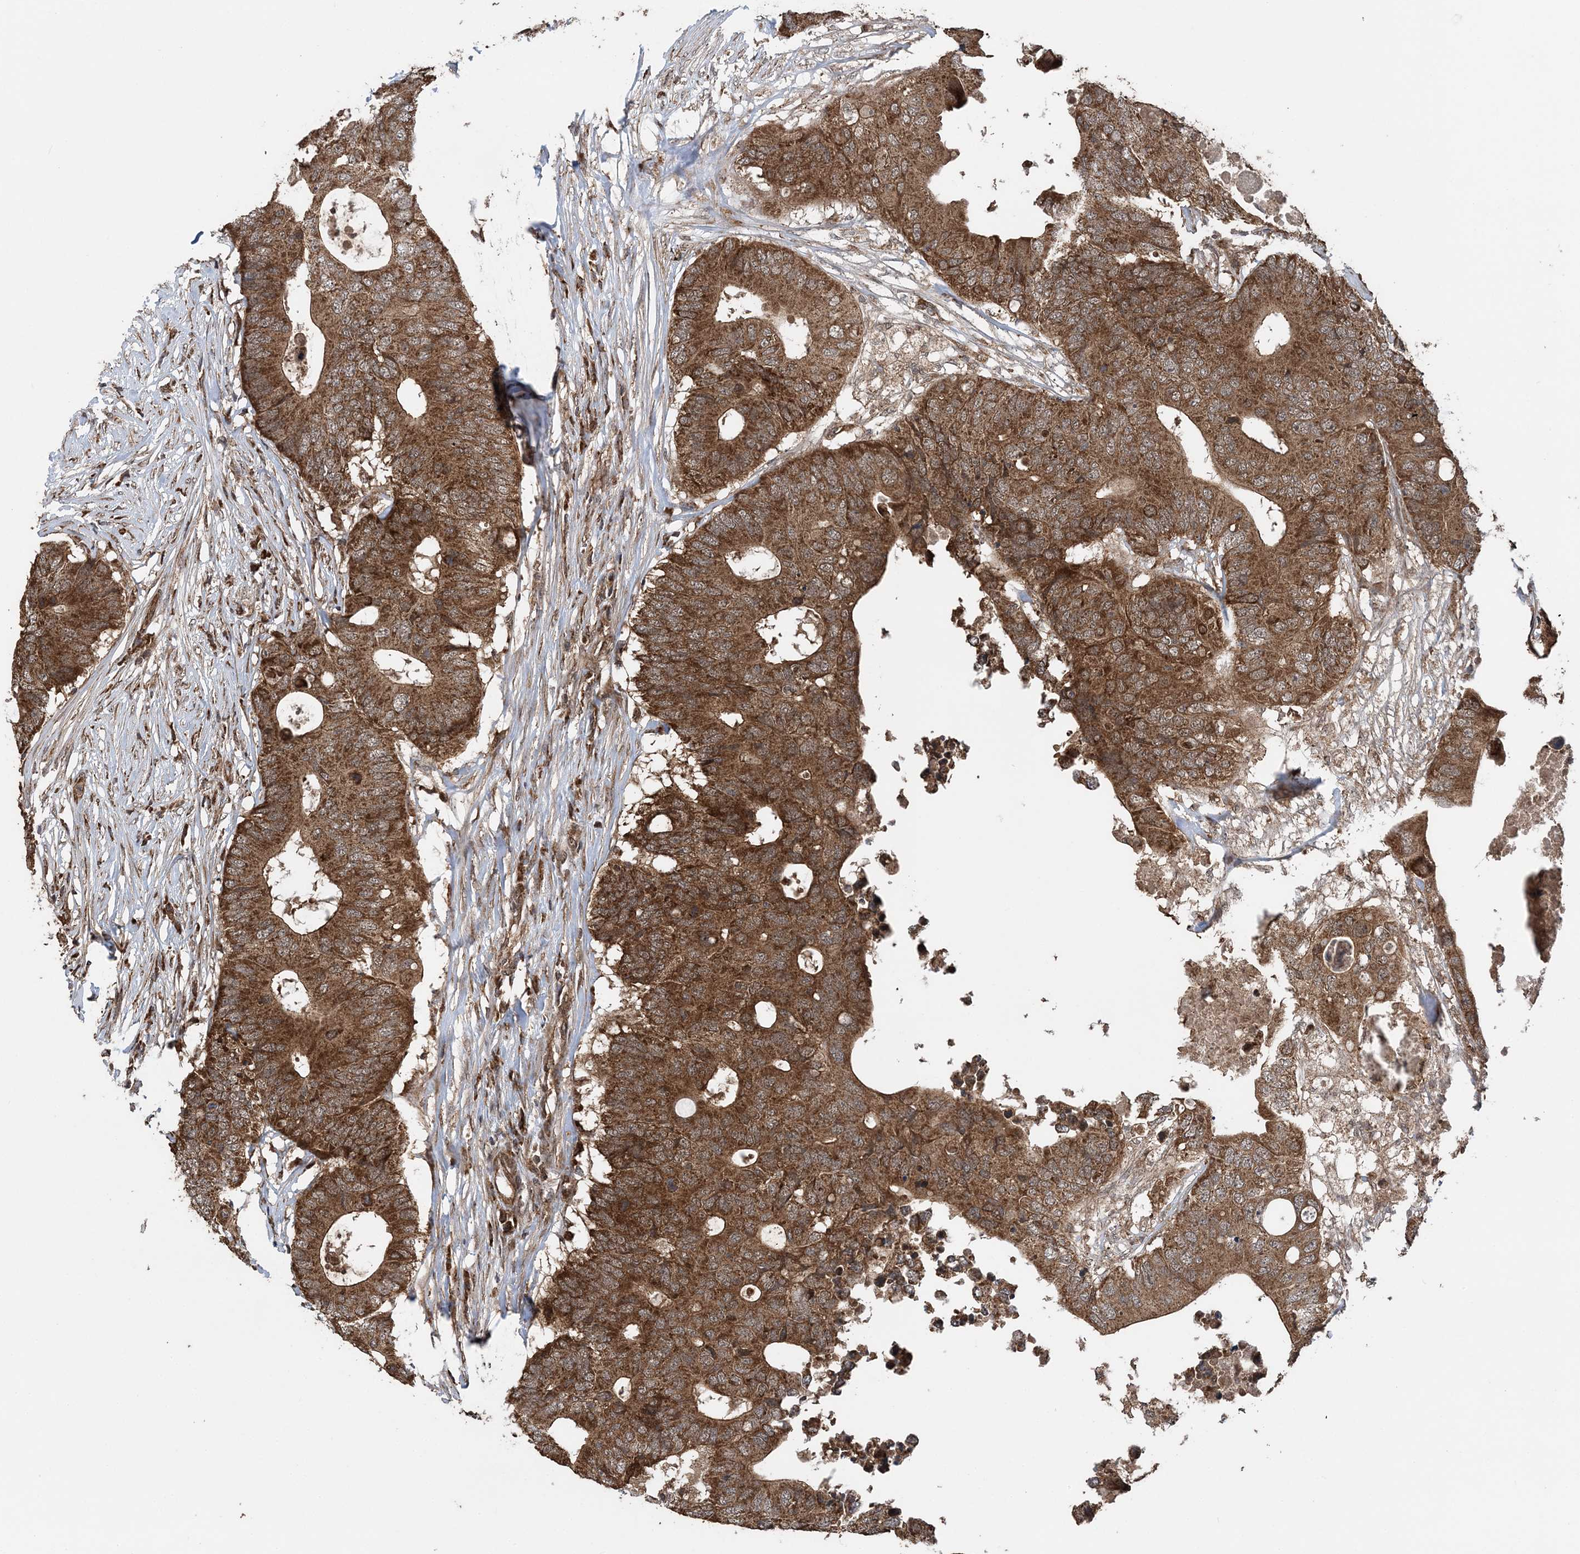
{"staining": {"intensity": "moderate", "quantity": ">75%", "location": "cytoplasmic/membranous"}, "tissue": "colorectal cancer", "cell_type": "Tumor cells", "image_type": "cancer", "snomed": [{"axis": "morphology", "description": "Adenocarcinoma, NOS"}, {"axis": "topography", "description": "Colon"}], "caption": "The photomicrograph exhibits staining of adenocarcinoma (colorectal), revealing moderate cytoplasmic/membranous protein expression (brown color) within tumor cells.", "gene": "PCBP1", "patient": {"sex": "male", "age": 71}}